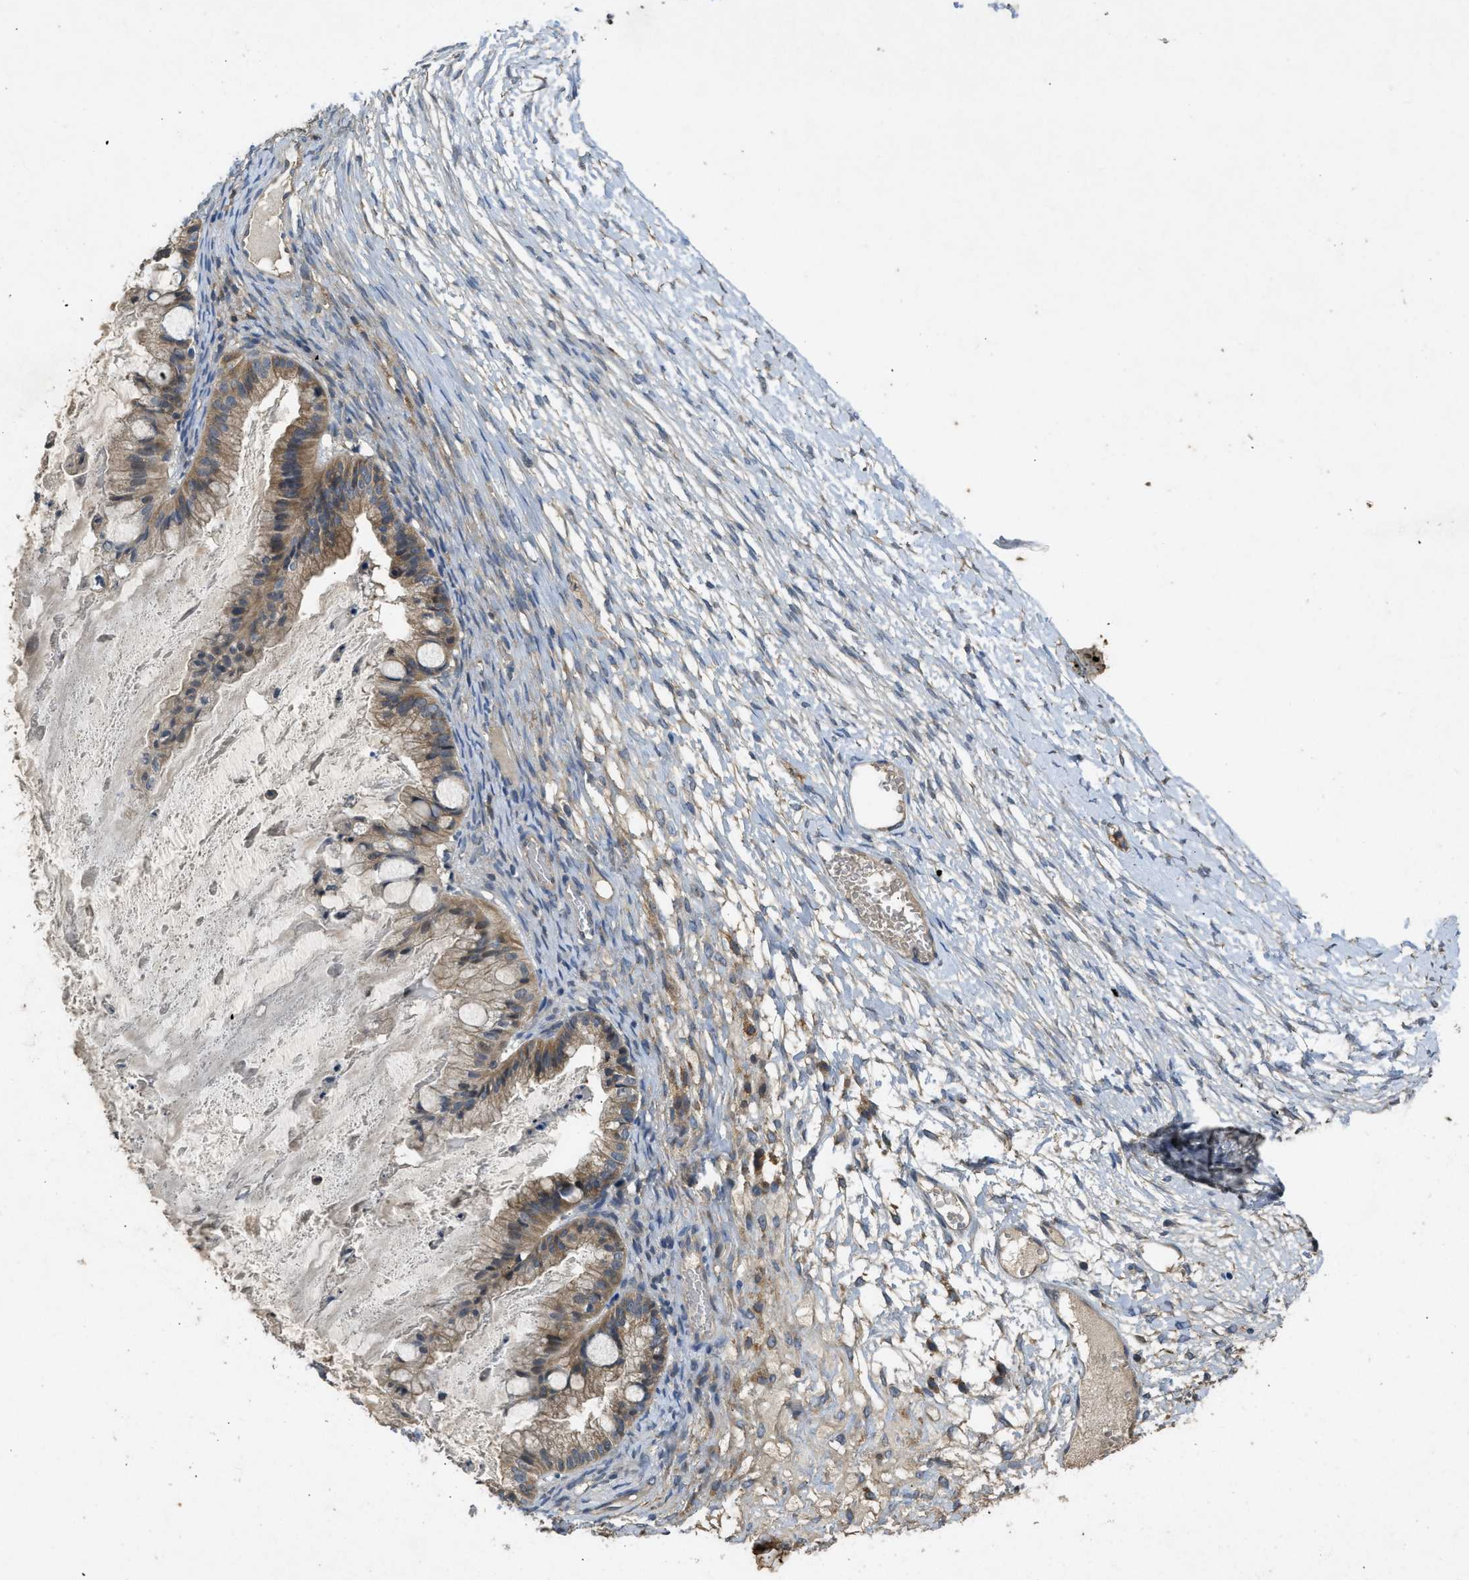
{"staining": {"intensity": "moderate", "quantity": ">75%", "location": "cytoplasmic/membranous"}, "tissue": "ovarian cancer", "cell_type": "Tumor cells", "image_type": "cancer", "snomed": [{"axis": "morphology", "description": "Cystadenocarcinoma, mucinous, NOS"}, {"axis": "topography", "description": "Ovary"}], "caption": "A brown stain labels moderate cytoplasmic/membranous positivity of a protein in human ovarian cancer (mucinous cystadenocarcinoma) tumor cells.", "gene": "PPP3CA", "patient": {"sex": "female", "age": 57}}